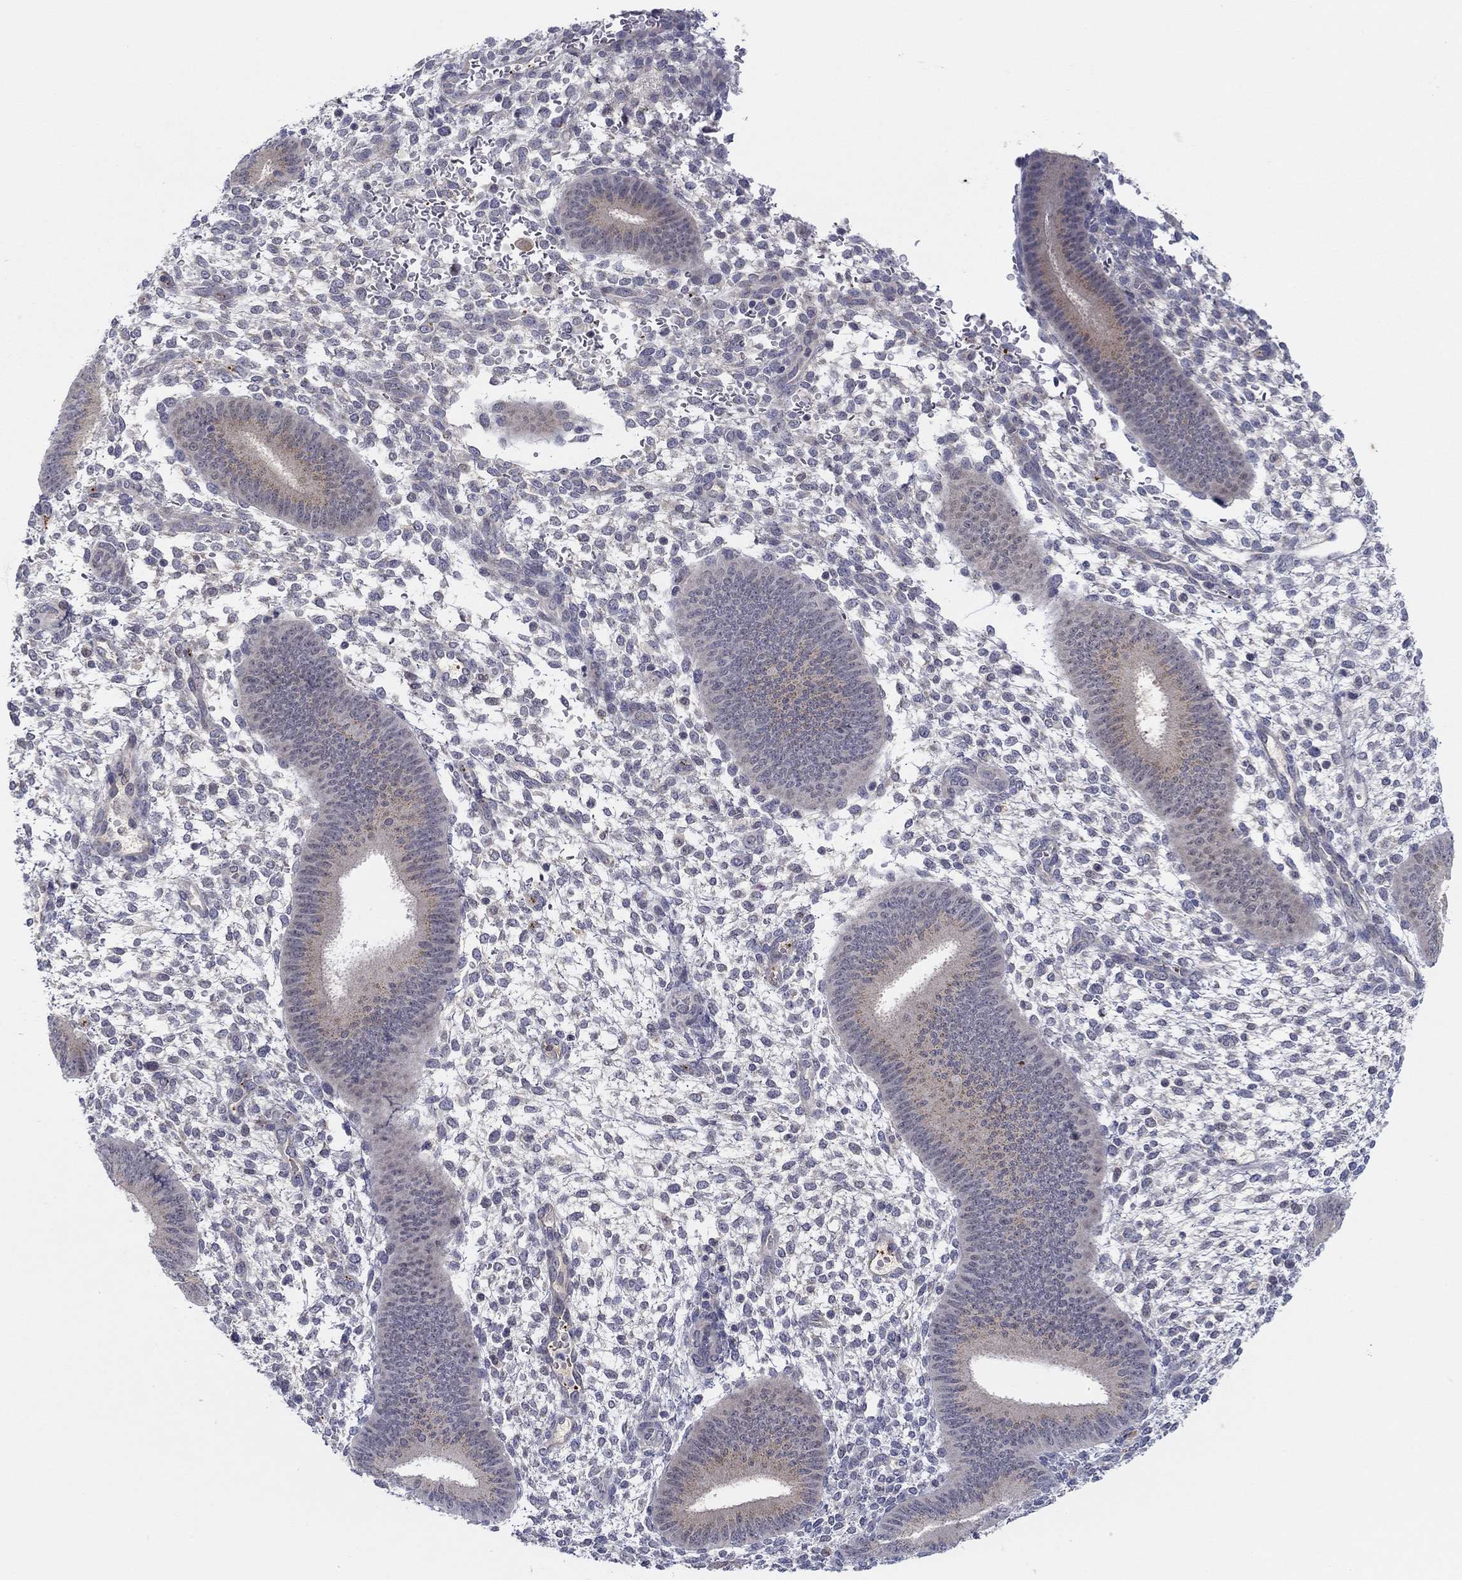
{"staining": {"intensity": "negative", "quantity": "none", "location": "none"}, "tissue": "endometrium", "cell_type": "Cells in endometrial stroma", "image_type": "normal", "snomed": [{"axis": "morphology", "description": "Normal tissue, NOS"}, {"axis": "topography", "description": "Endometrium"}], "caption": "High power microscopy image of an IHC histopathology image of benign endometrium, revealing no significant expression in cells in endometrial stroma.", "gene": "ALOX12", "patient": {"sex": "female", "age": 39}}